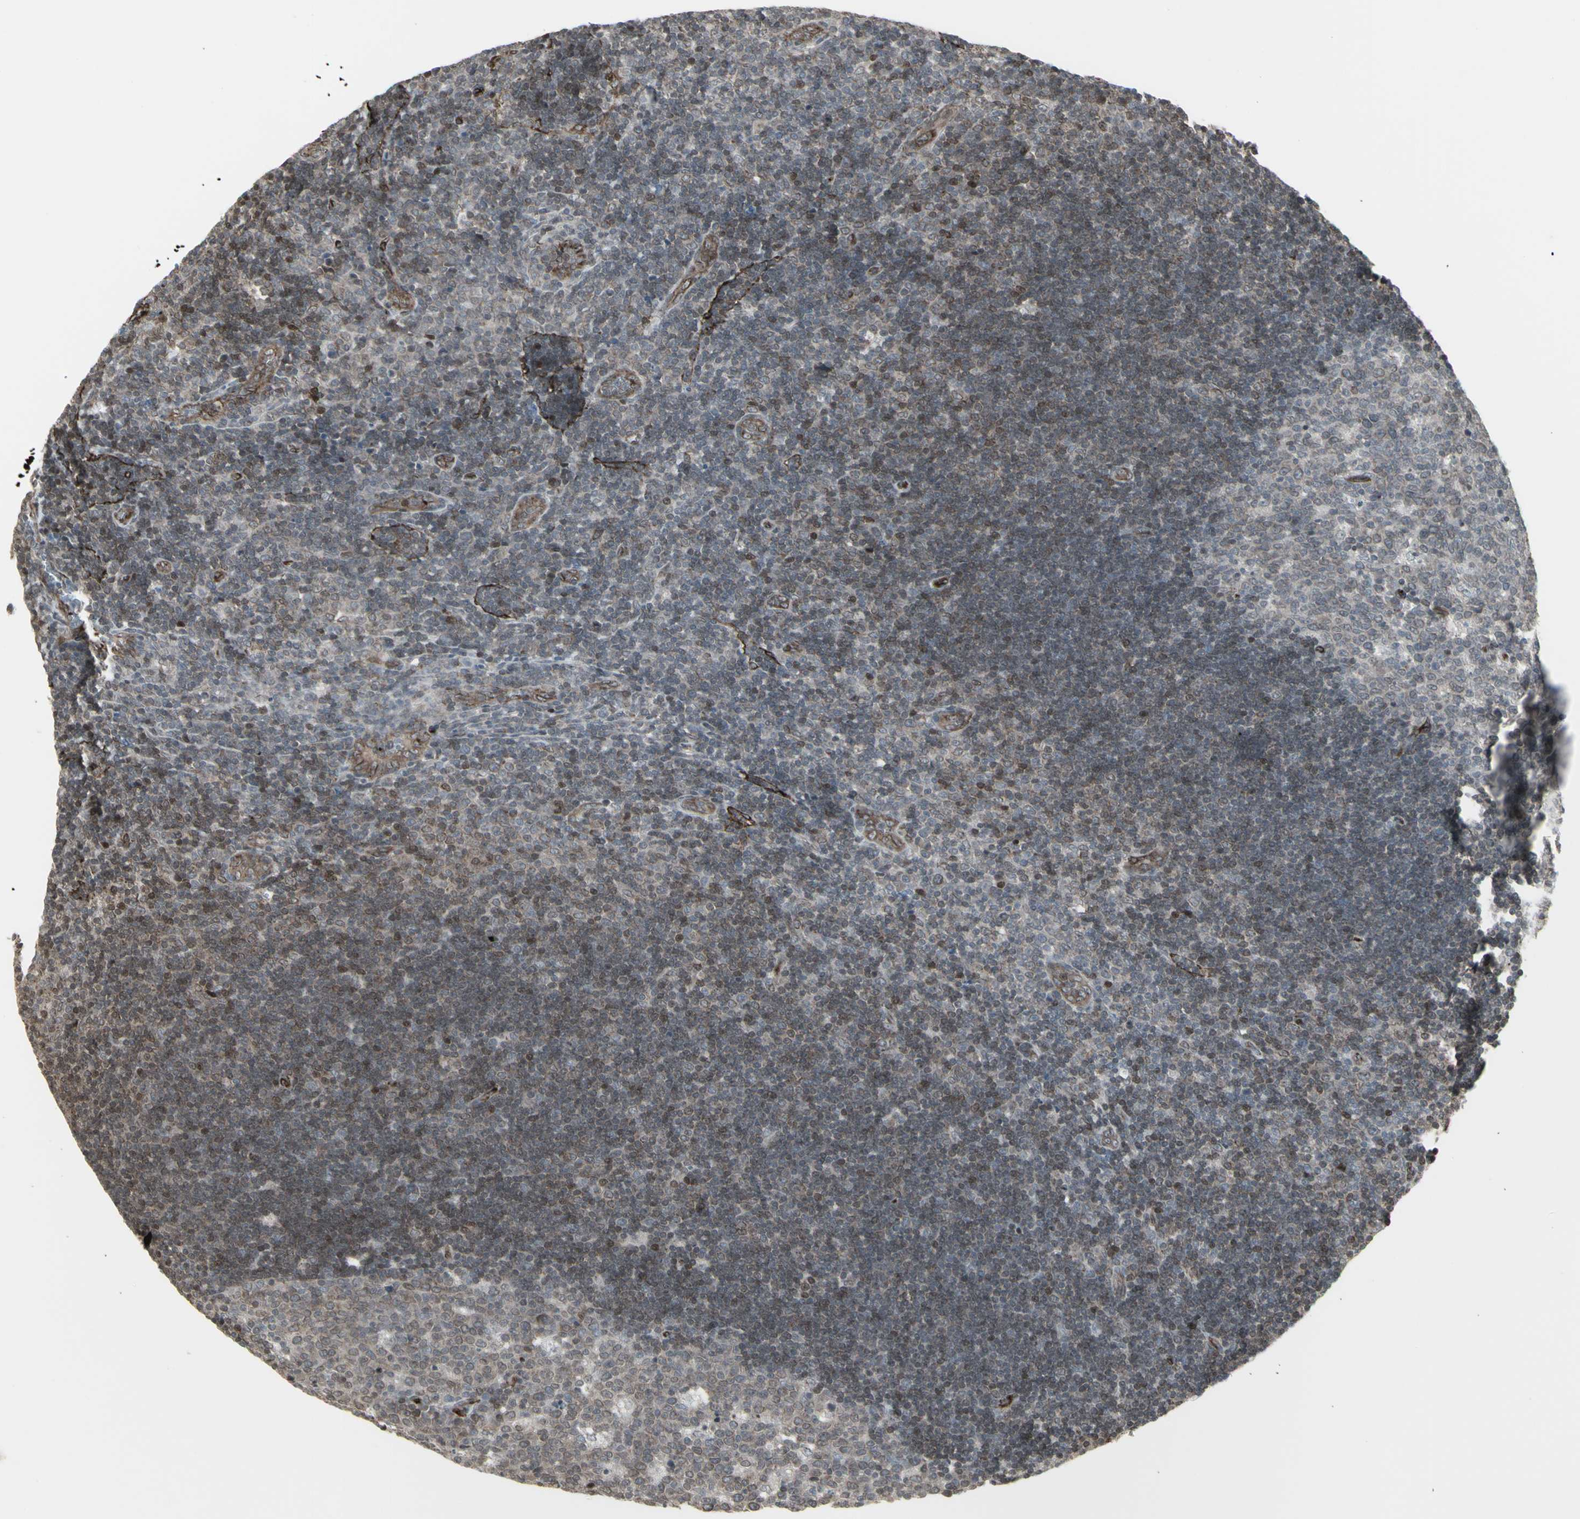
{"staining": {"intensity": "weak", "quantity": "25%-75%", "location": "cytoplasmic/membranous,nuclear"}, "tissue": "lymph node", "cell_type": "Germinal center cells", "image_type": "normal", "snomed": [{"axis": "morphology", "description": "Normal tissue, NOS"}, {"axis": "topography", "description": "Lymph node"}, {"axis": "topography", "description": "Salivary gland"}], "caption": "High-magnification brightfield microscopy of normal lymph node stained with DAB (3,3'-diaminobenzidine) (brown) and counterstained with hematoxylin (blue). germinal center cells exhibit weak cytoplasmic/membranous,nuclear expression is seen in about25%-75% of cells.", "gene": "DTX3L", "patient": {"sex": "male", "age": 8}}